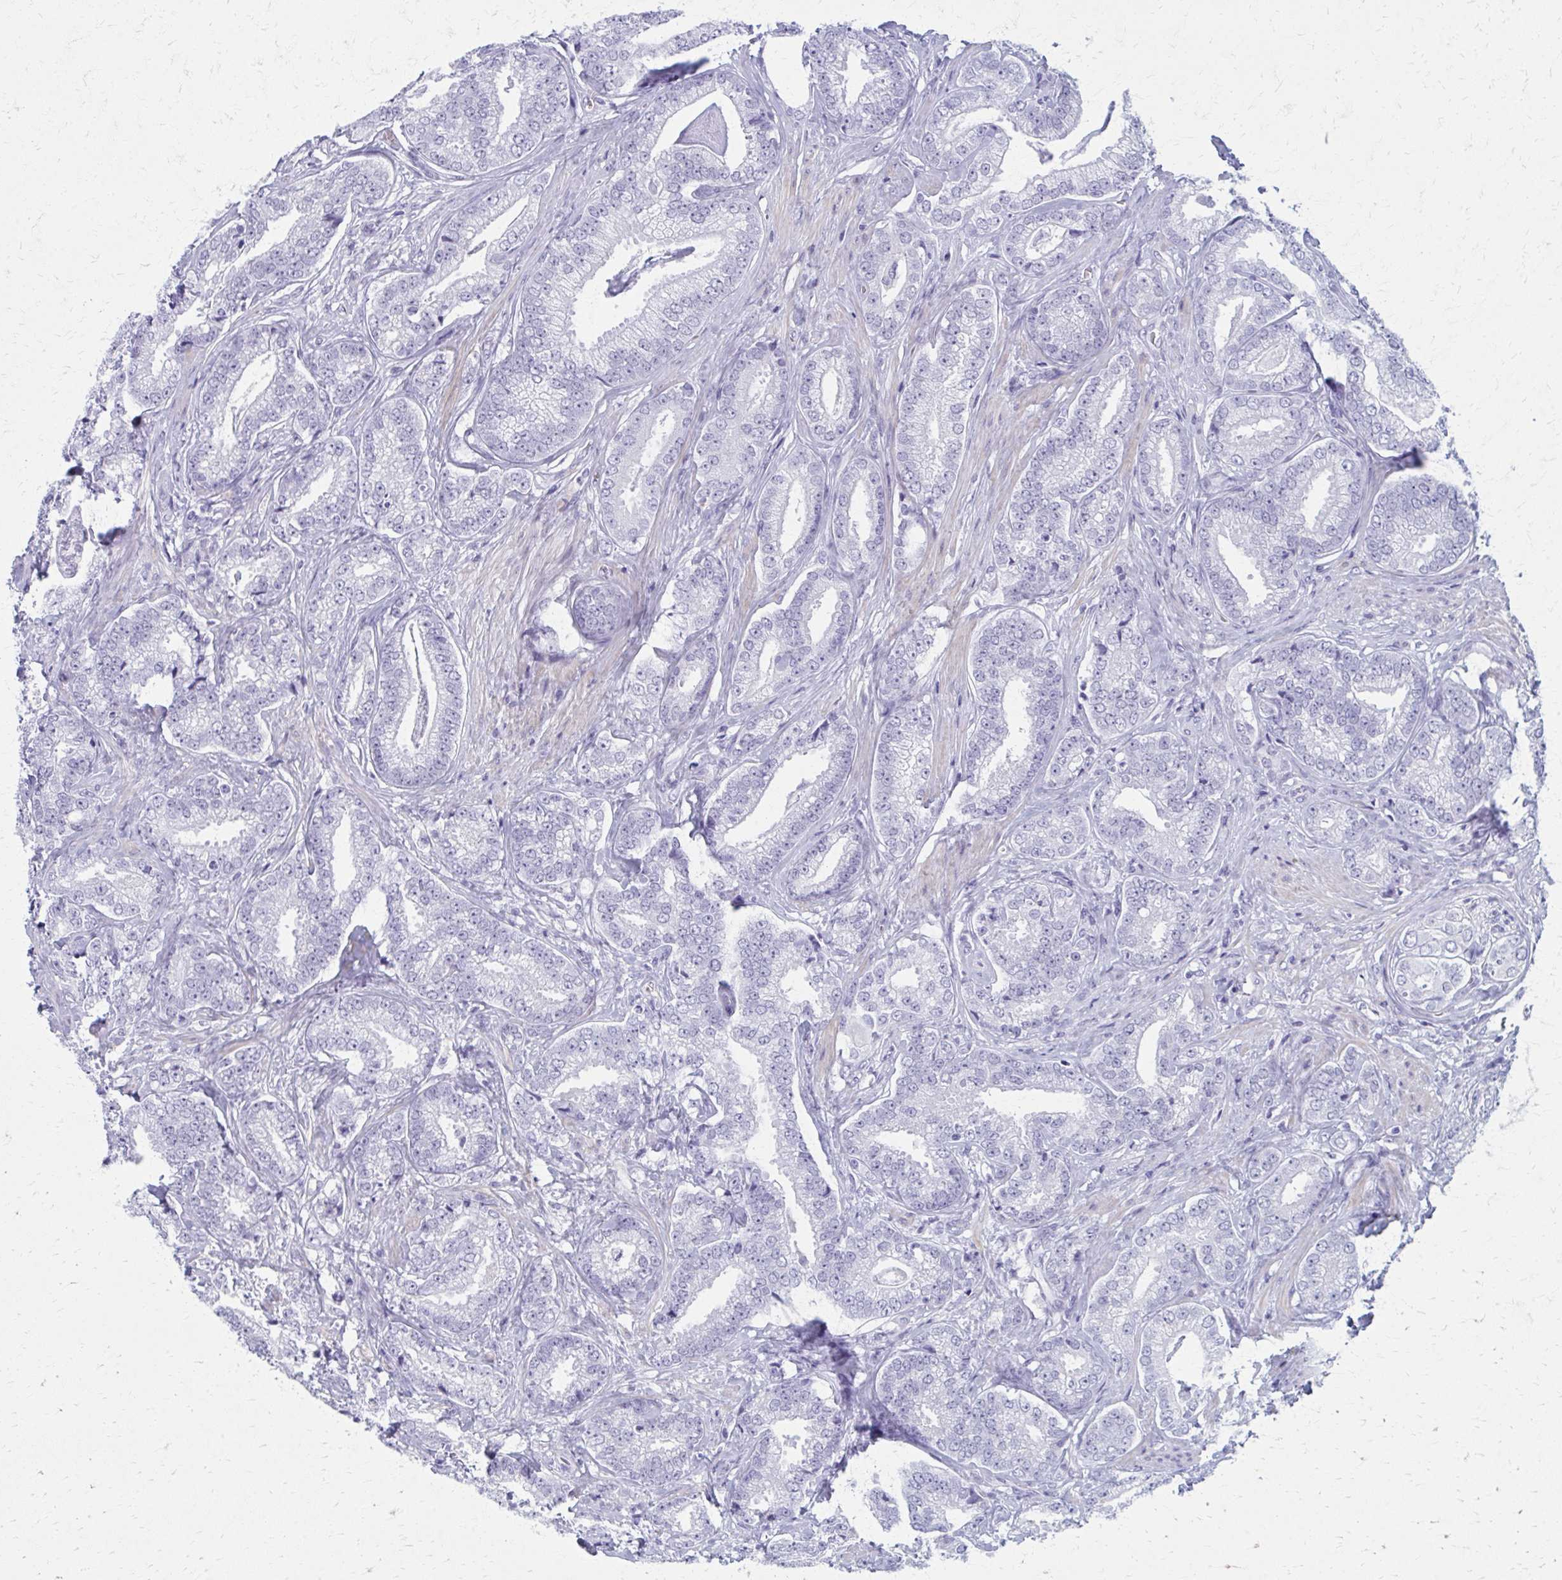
{"staining": {"intensity": "negative", "quantity": "none", "location": "none"}, "tissue": "prostate cancer", "cell_type": "Tumor cells", "image_type": "cancer", "snomed": [{"axis": "morphology", "description": "Adenocarcinoma, Low grade"}, {"axis": "topography", "description": "Prostate"}], "caption": "This is an immunohistochemistry photomicrograph of prostate adenocarcinoma (low-grade). There is no expression in tumor cells.", "gene": "MPLKIP", "patient": {"sex": "male", "age": 63}}